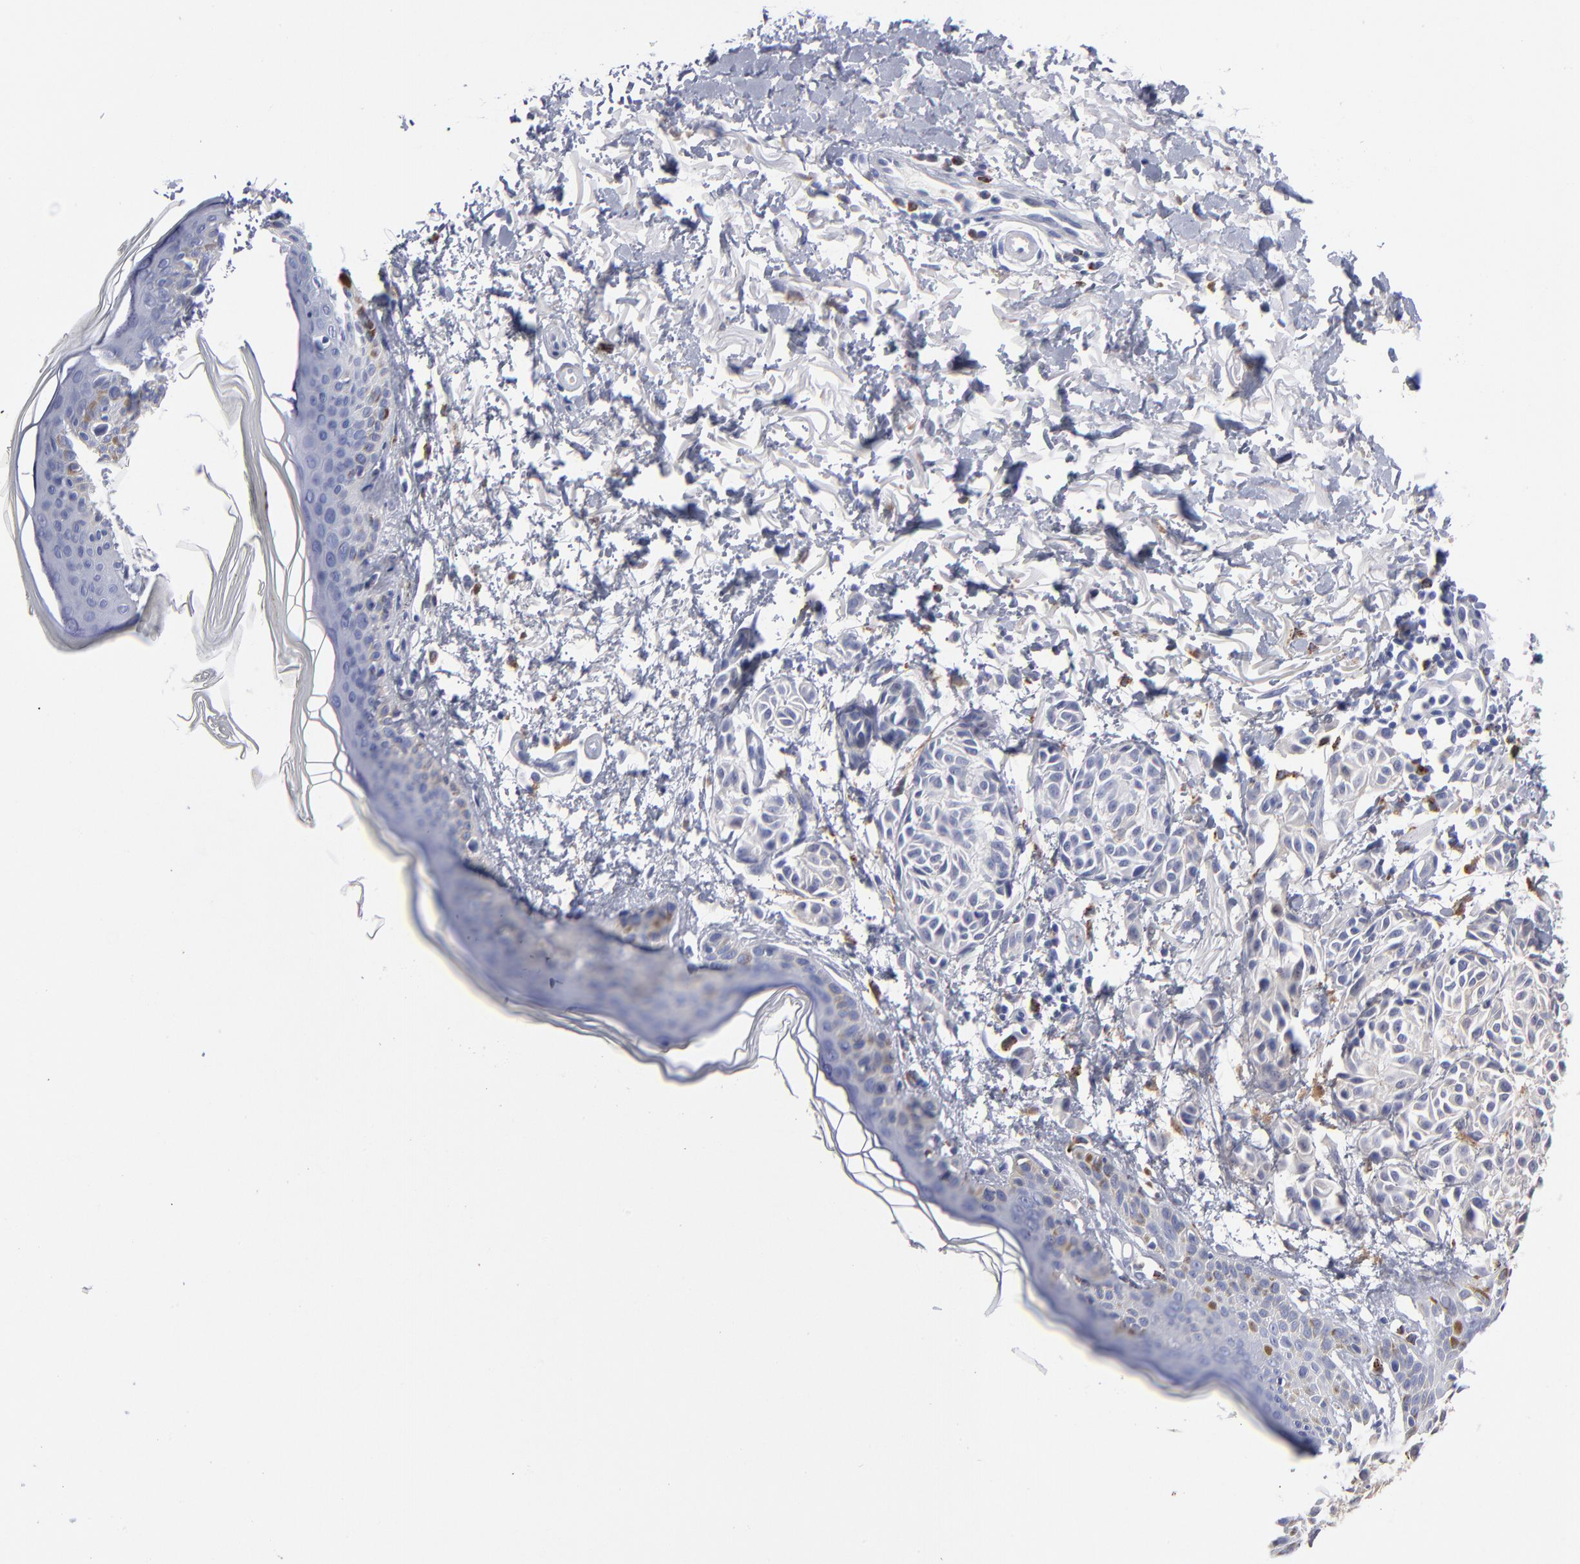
{"staining": {"intensity": "negative", "quantity": "none", "location": "none"}, "tissue": "melanoma", "cell_type": "Tumor cells", "image_type": "cancer", "snomed": [{"axis": "morphology", "description": "Malignant melanoma, NOS"}, {"axis": "topography", "description": "Skin"}], "caption": "Immunohistochemistry image of melanoma stained for a protein (brown), which demonstrates no positivity in tumor cells.", "gene": "CD180", "patient": {"sex": "male", "age": 76}}